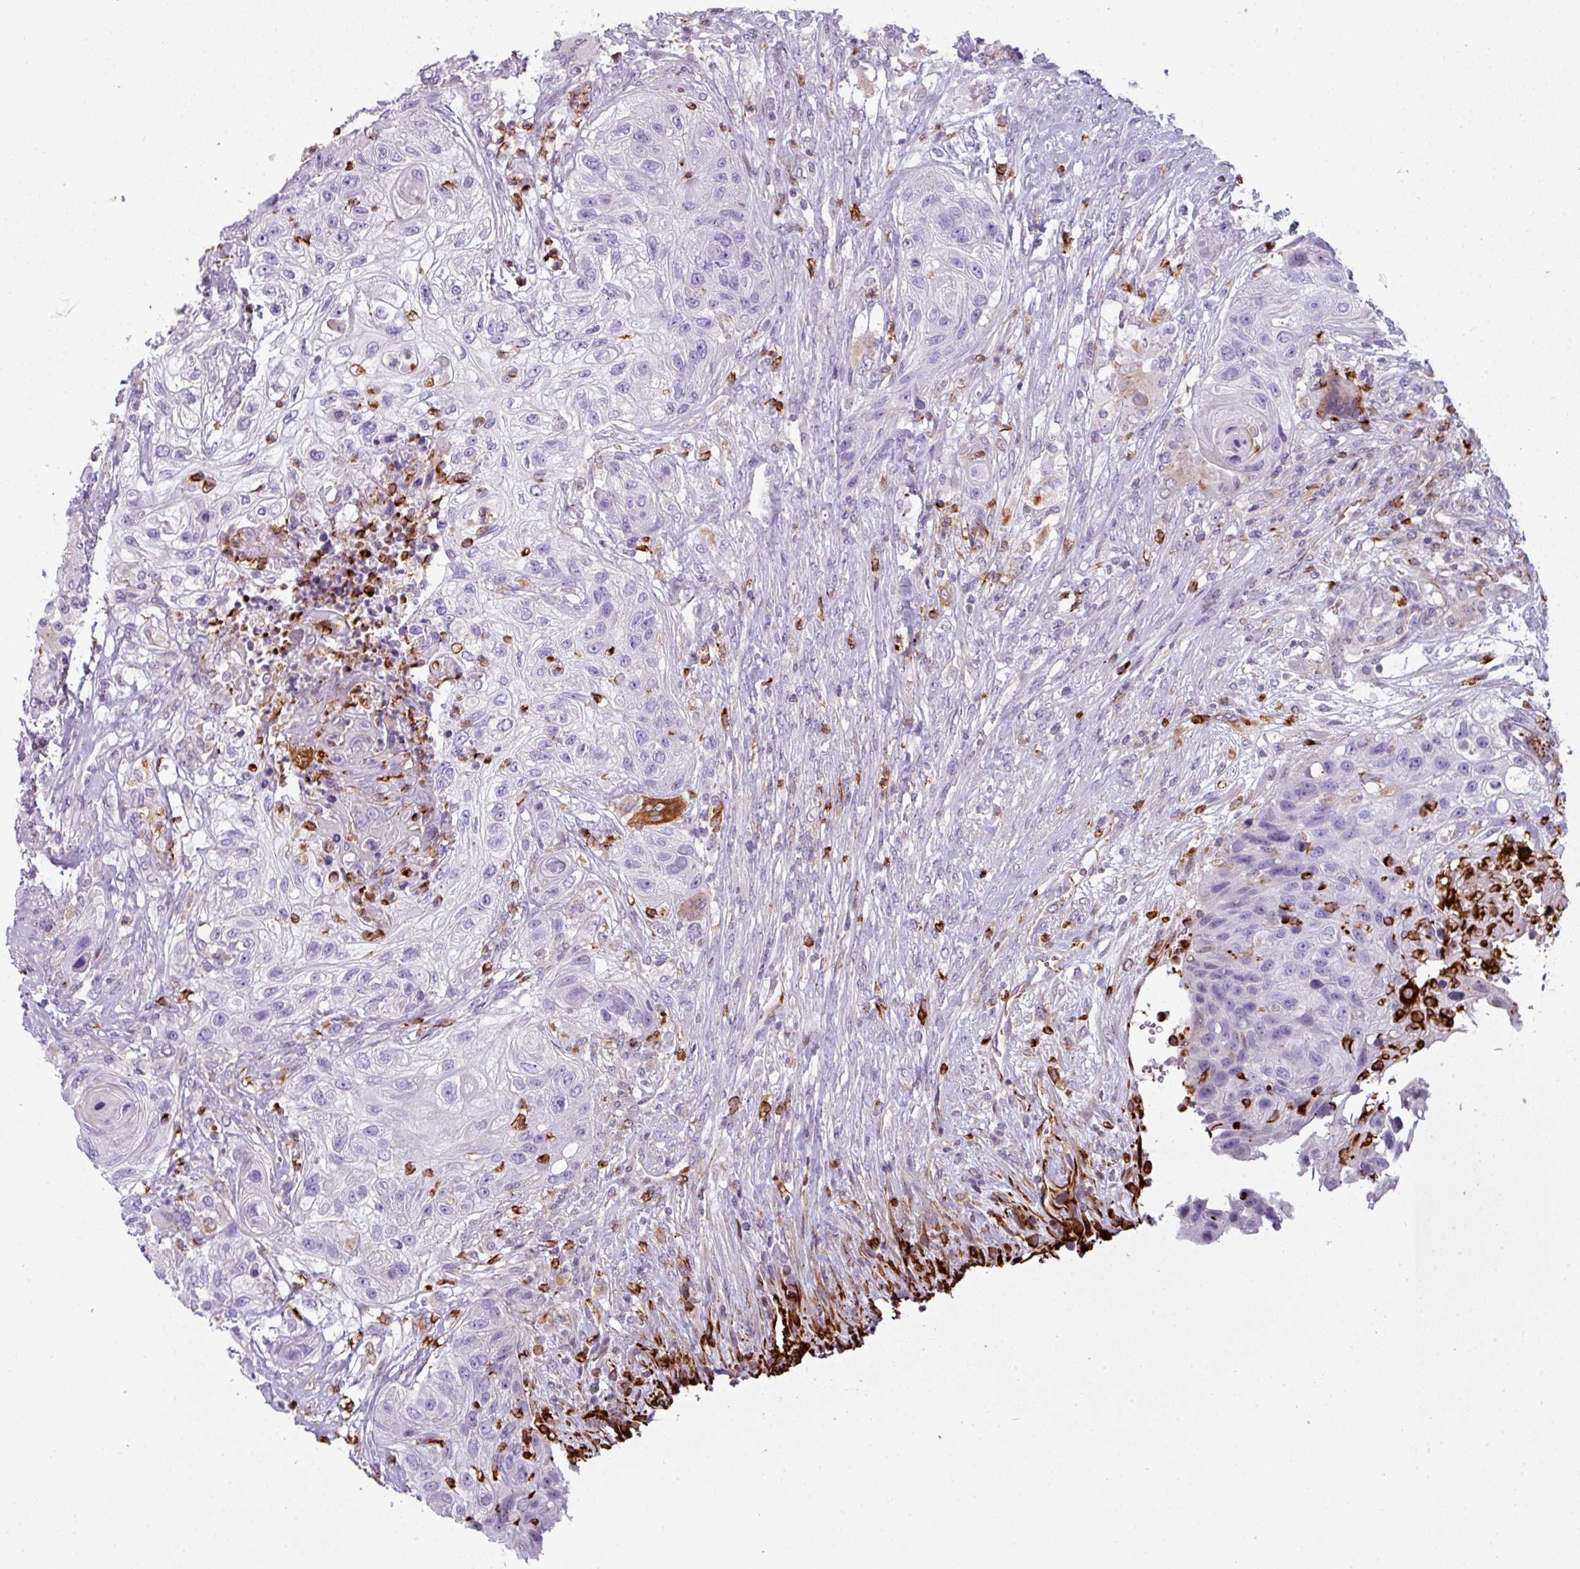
{"staining": {"intensity": "negative", "quantity": "none", "location": "none"}, "tissue": "urothelial cancer", "cell_type": "Tumor cells", "image_type": "cancer", "snomed": [{"axis": "morphology", "description": "Urothelial carcinoma, High grade"}, {"axis": "topography", "description": "Urinary bladder"}], "caption": "Immunohistochemistry photomicrograph of neoplastic tissue: high-grade urothelial carcinoma stained with DAB (3,3'-diaminobenzidine) exhibits no significant protein positivity in tumor cells.", "gene": "TMEFF1", "patient": {"sex": "female", "age": 60}}